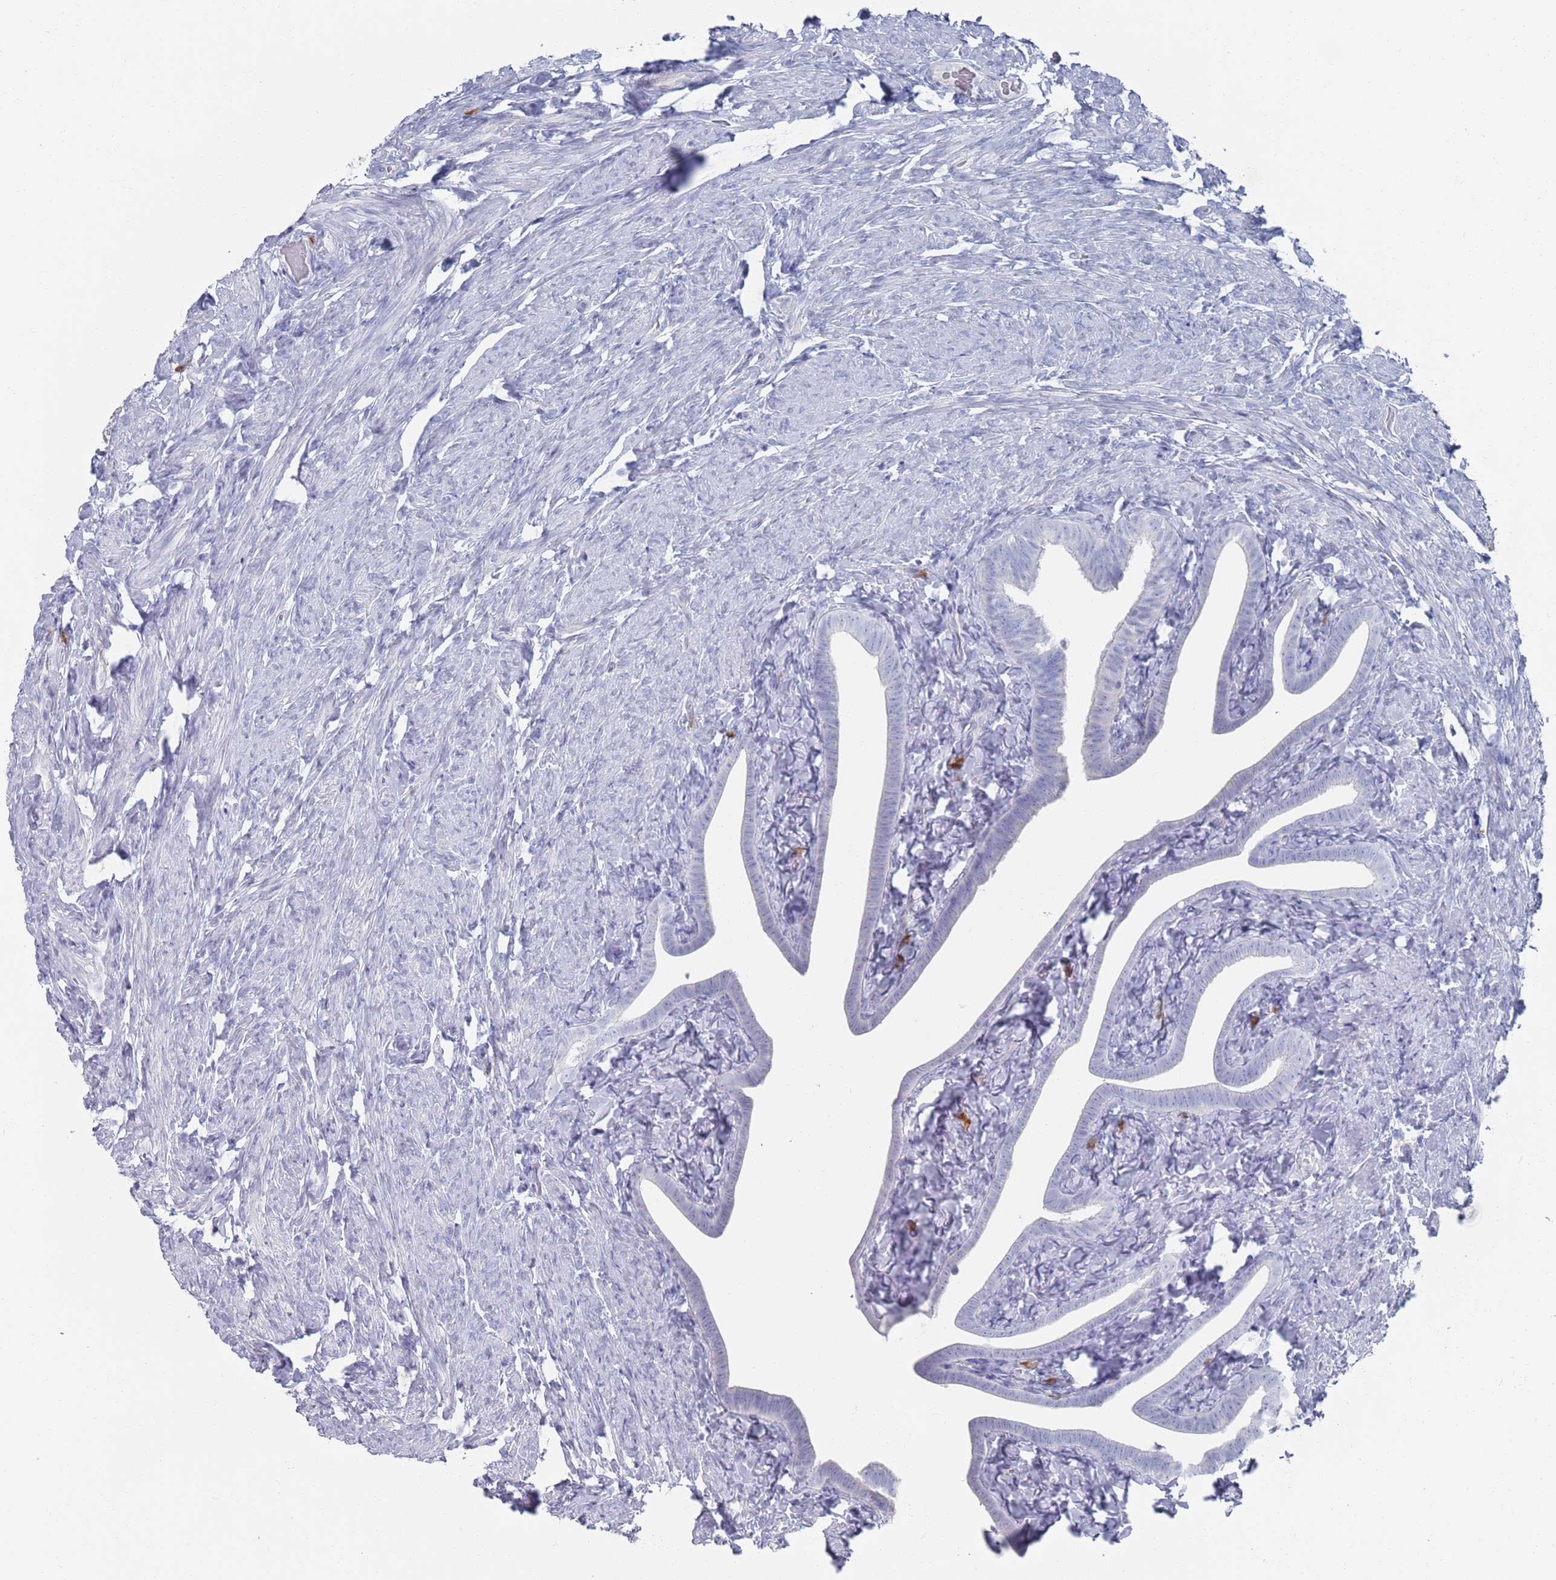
{"staining": {"intensity": "negative", "quantity": "none", "location": "none"}, "tissue": "fallopian tube", "cell_type": "Glandular cells", "image_type": "normal", "snomed": [{"axis": "morphology", "description": "Normal tissue, NOS"}, {"axis": "topography", "description": "Fallopian tube"}], "caption": "There is no significant staining in glandular cells of fallopian tube. (DAB (3,3'-diaminobenzidine) IHC visualized using brightfield microscopy, high magnification).", "gene": "MAT1A", "patient": {"sex": "female", "age": 69}}